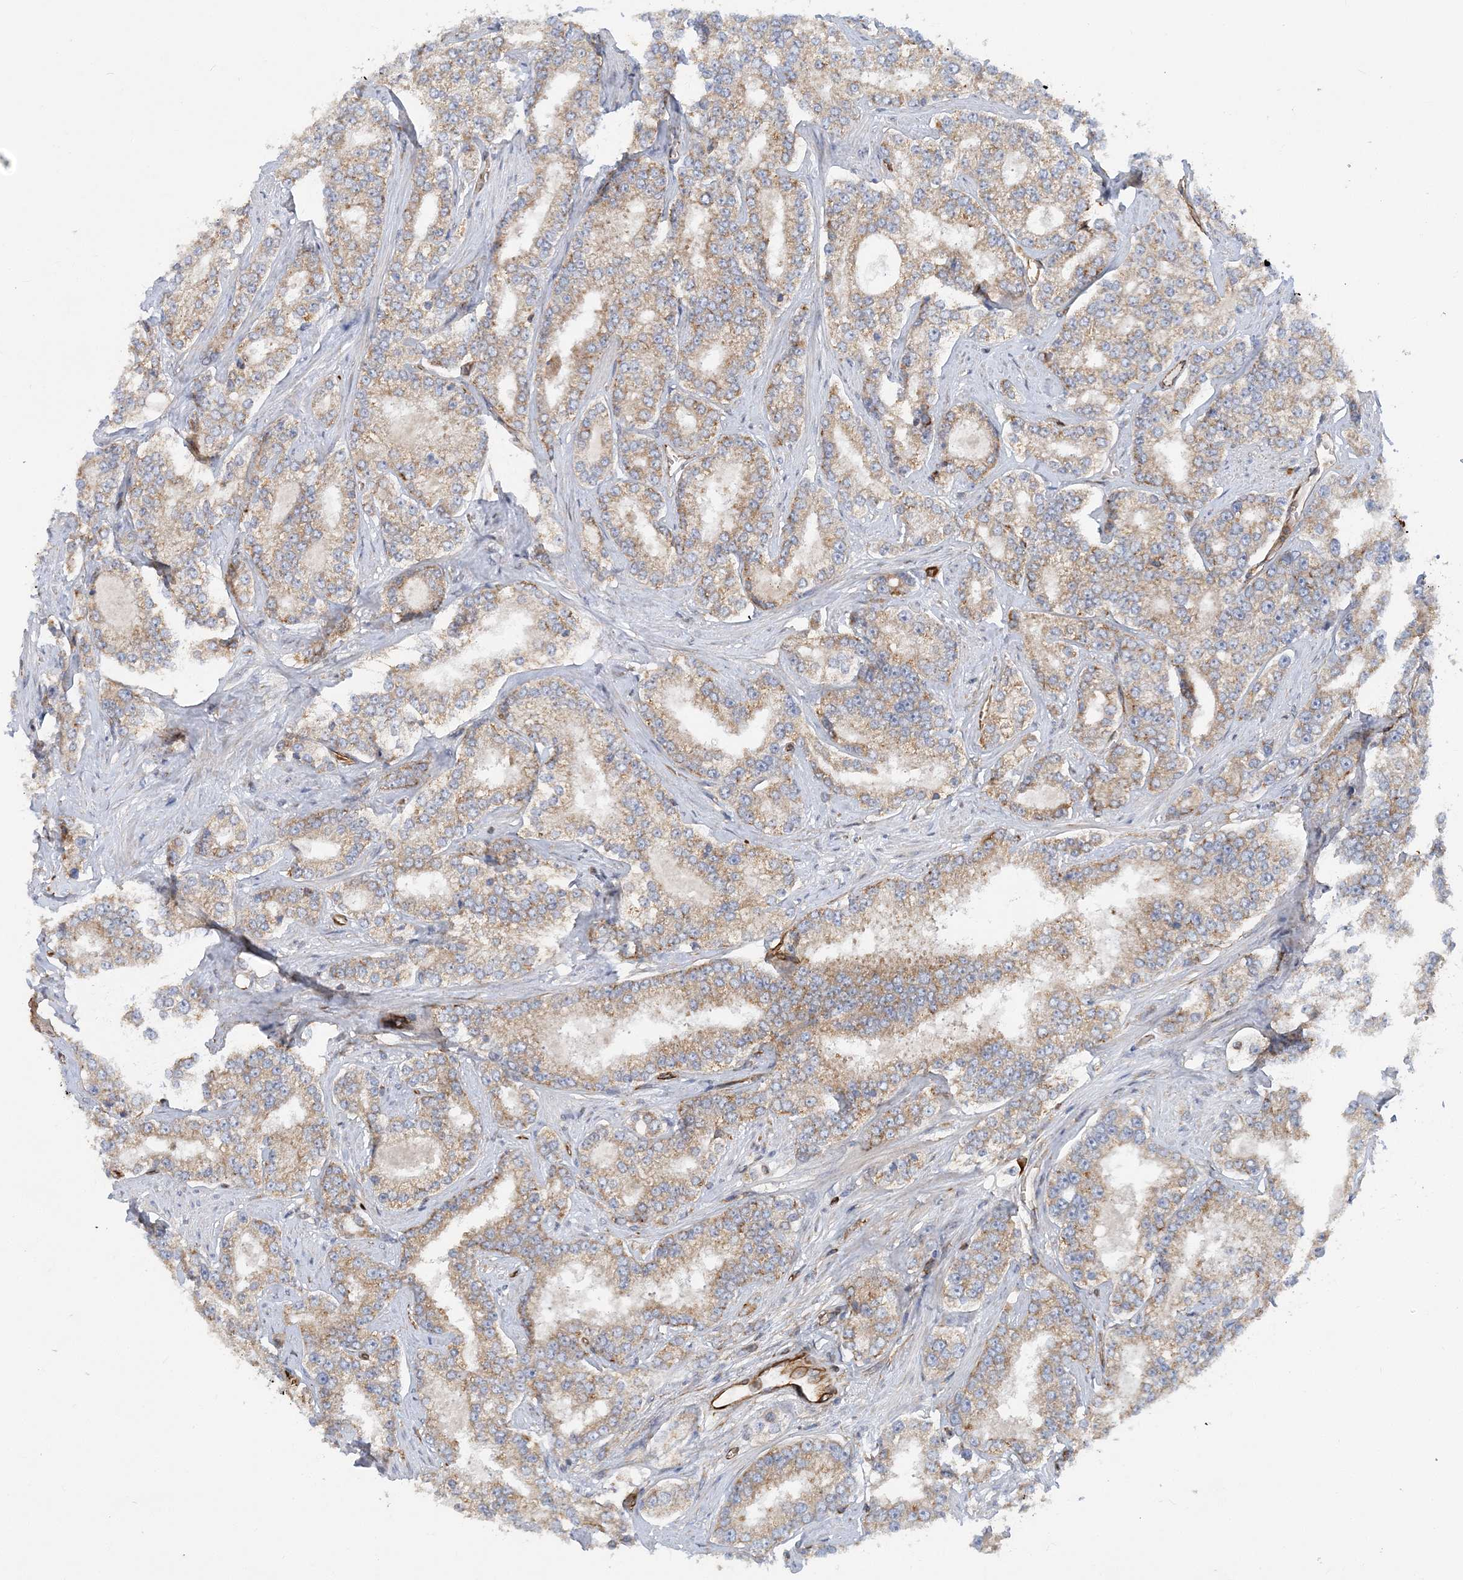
{"staining": {"intensity": "moderate", "quantity": "25%-75%", "location": "cytoplasmic/membranous"}, "tissue": "prostate cancer", "cell_type": "Tumor cells", "image_type": "cancer", "snomed": [{"axis": "morphology", "description": "Normal tissue, NOS"}, {"axis": "morphology", "description": "Adenocarcinoma, High grade"}, {"axis": "topography", "description": "Prostate"}], "caption": "Protein analysis of prostate cancer (adenocarcinoma (high-grade)) tissue shows moderate cytoplasmic/membranous staining in approximately 25%-75% of tumor cells.", "gene": "FAM114A2", "patient": {"sex": "male", "age": 83}}